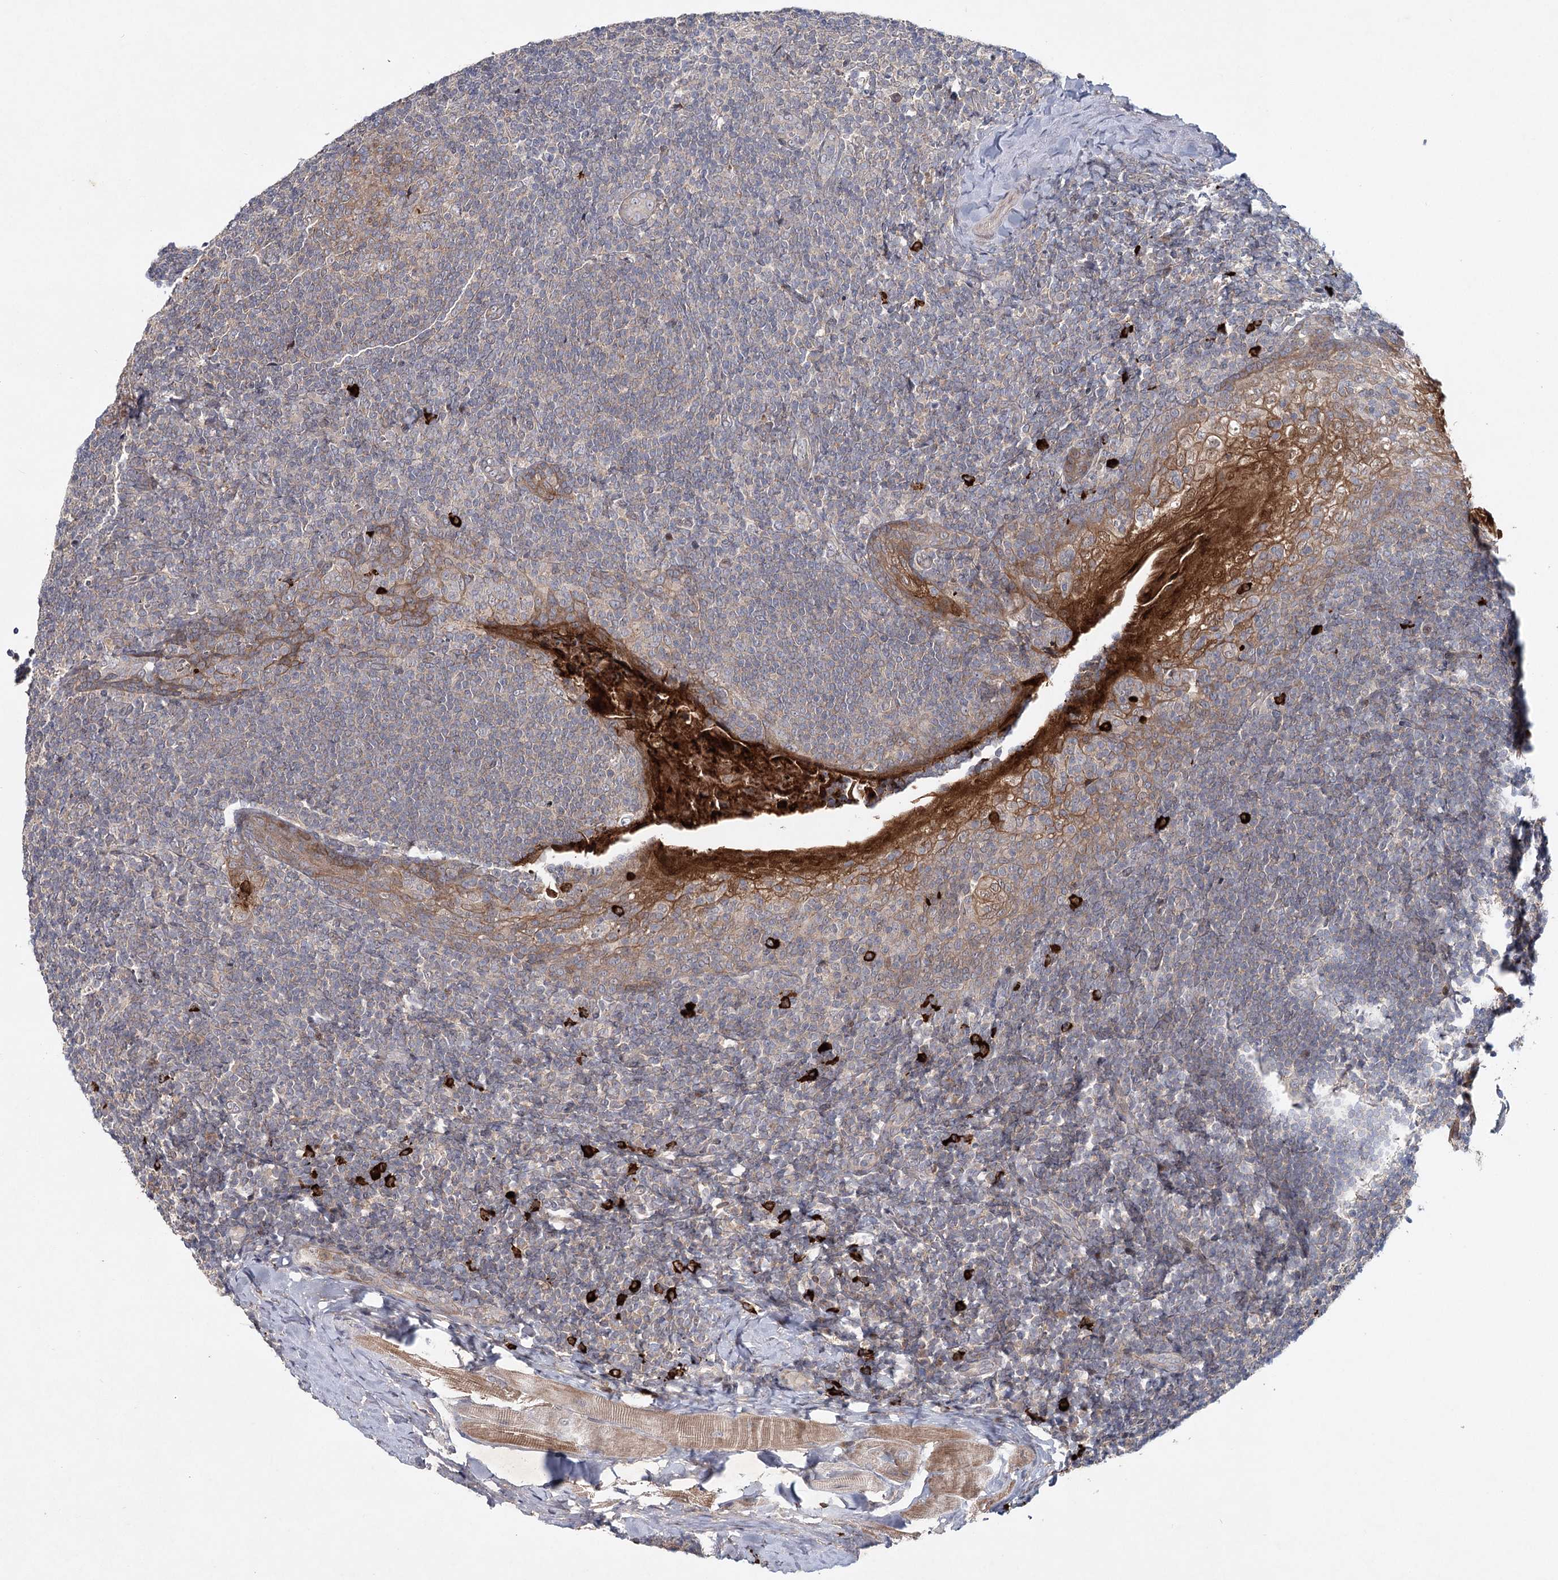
{"staining": {"intensity": "weak", "quantity": "<25%", "location": "cytoplasmic/membranous"}, "tissue": "tonsil", "cell_type": "Germinal center cells", "image_type": "normal", "snomed": [{"axis": "morphology", "description": "Normal tissue, NOS"}, {"axis": "topography", "description": "Tonsil"}], "caption": "DAB immunohistochemical staining of normal tonsil reveals no significant expression in germinal center cells. The staining is performed using DAB (3,3'-diaminobenzidine) brown chromogen with nuclei counter-stained in using hematoxylin.", "gene": "MAP3K13", "patient": {"sex": "male", "age": 37}}